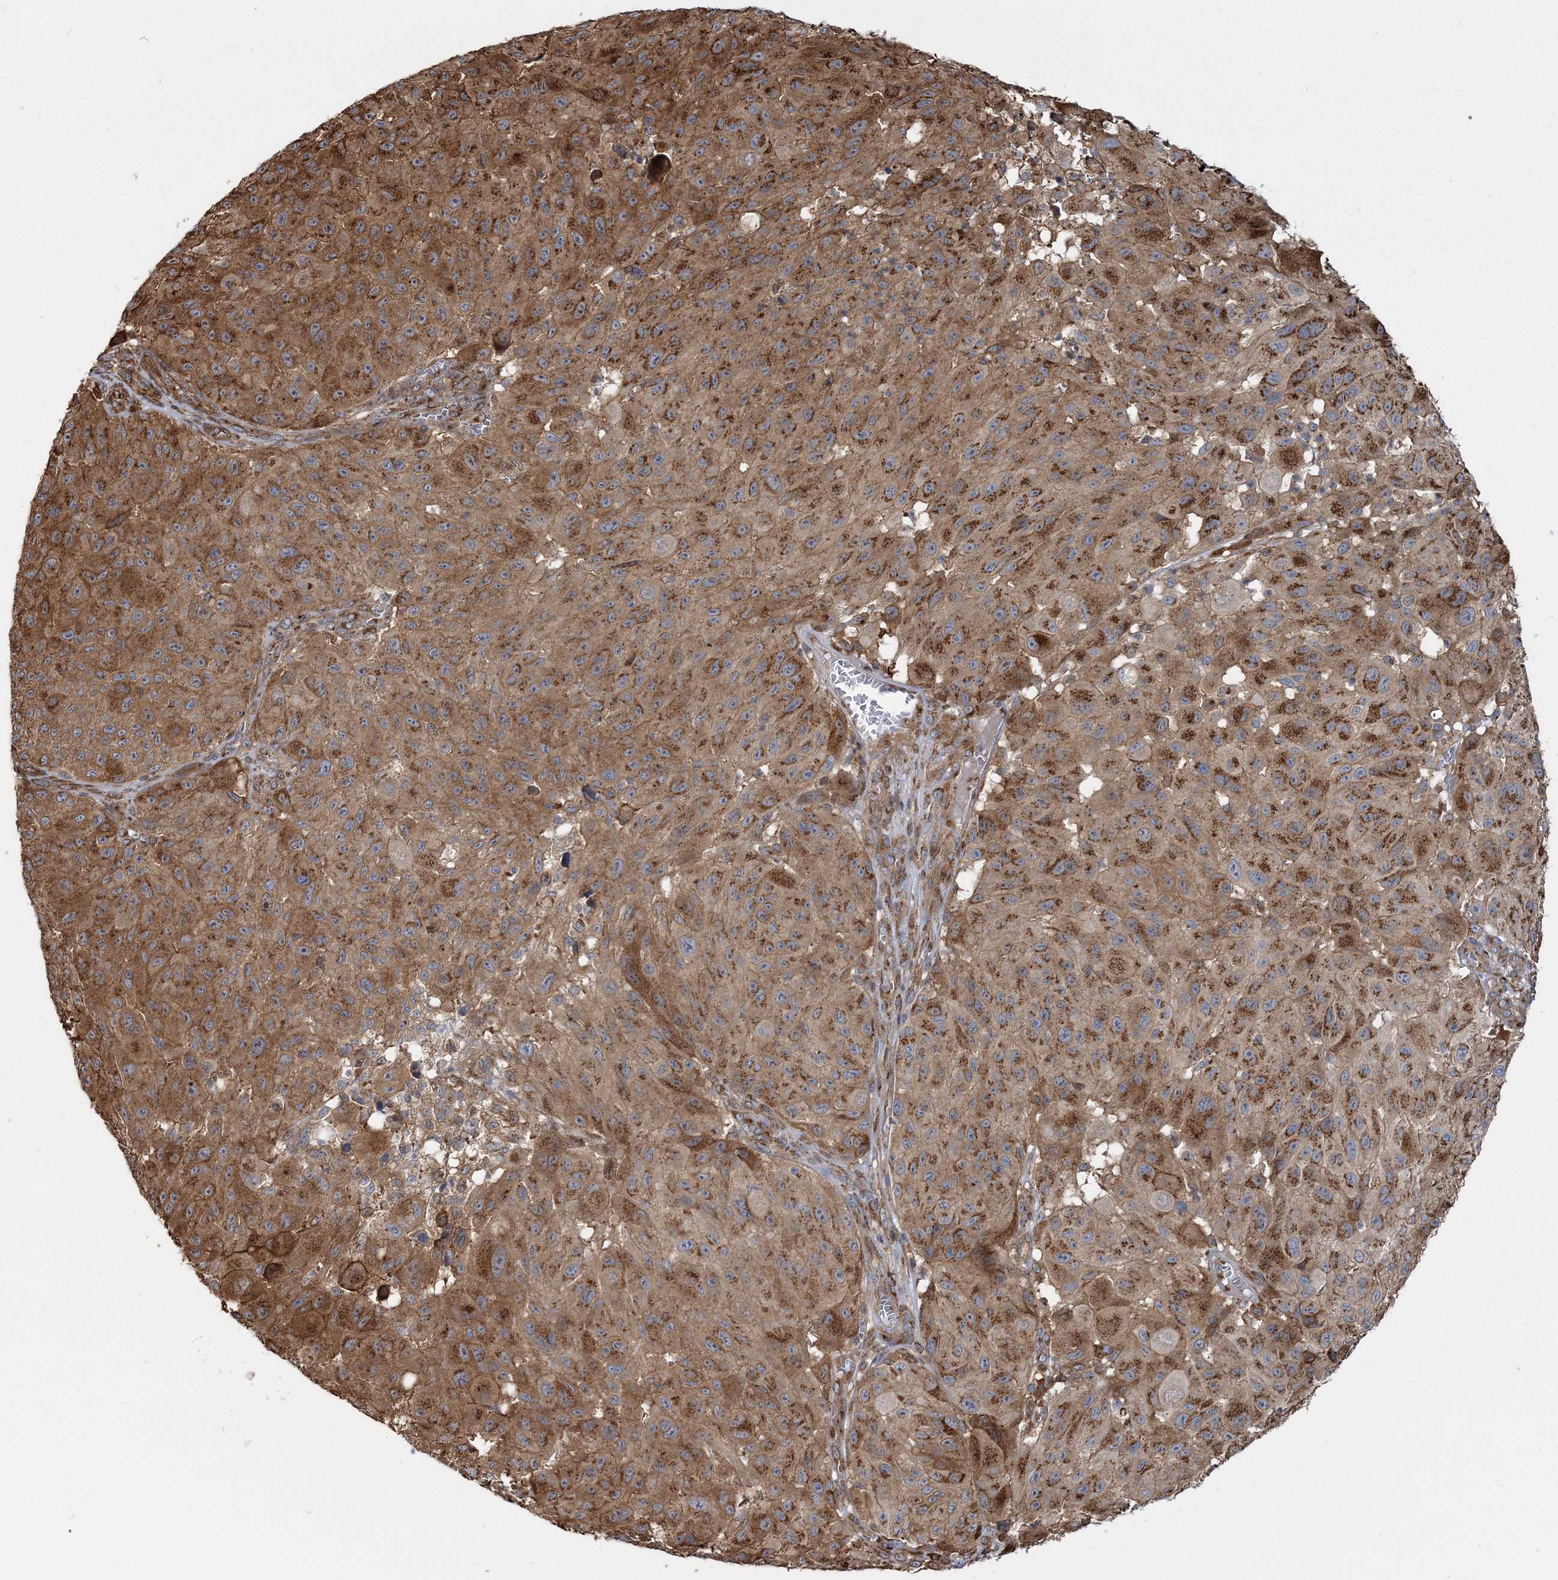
{"staining": {"intensity": "moderate", "quantity": ">75%", "location": "cytoplasmic/membranous"}, "tissue": "melanoma", "cell_type": "Tumor cells", "image_type": "cancer", "snomed": [{"axis": "morphology", "description": "Malignant melanoma, NOS"}, {"axis": "topography", "description": "Skin"}], "caption": "A high-resolution histopathology image shows IHC staining of melanoma, which displays moderate cytoplasmic/membranous expression in approximately >75% of tumor cells.", "gene": "TRAF3IP2", "patient": {"sex": "male", "age": 83}}